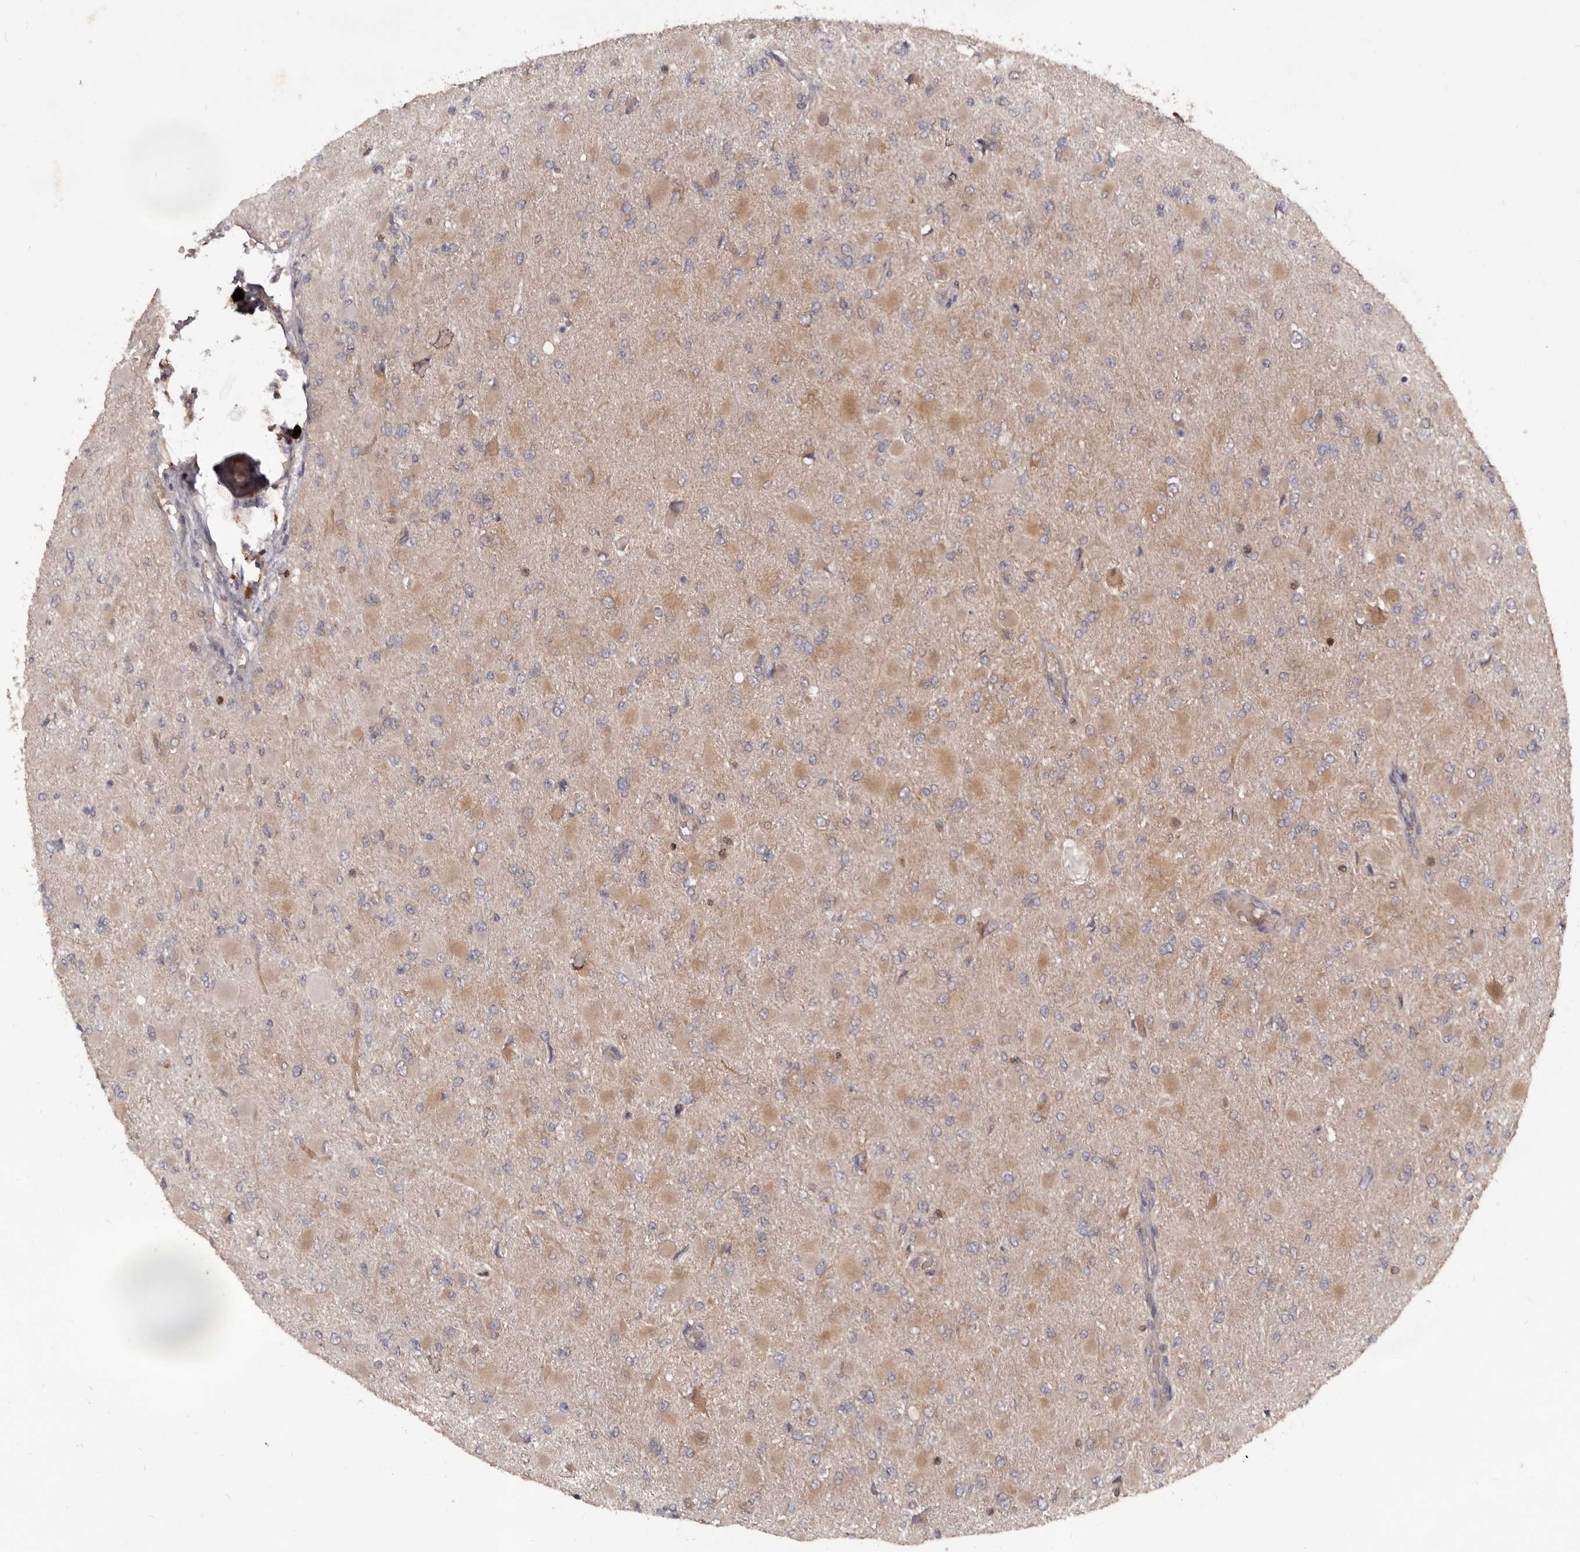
{"staining": {"intensity": "weak", "quantity": "25%-75%", "location": "cytoplasmic/membranous"}, "tissue": "glioma", "cell_type": "Tumor cells", "image_type": "cancer", "snomed": [{"axis": "morphology", "description": "Glioma, malignant, High grade"}, {"axis": "topography", "description": "Cerebral cortex"}], "caption": "The histopathology image shows a brown stain indicating the presence of a protein in the cytoplasmic/membranous of tumor cells in glioma. (brown staining indicates protein expression, while blue staining denotes nuclei).", "gene": "HBS1L", "patient": {"sex": "female", "age": 36}}